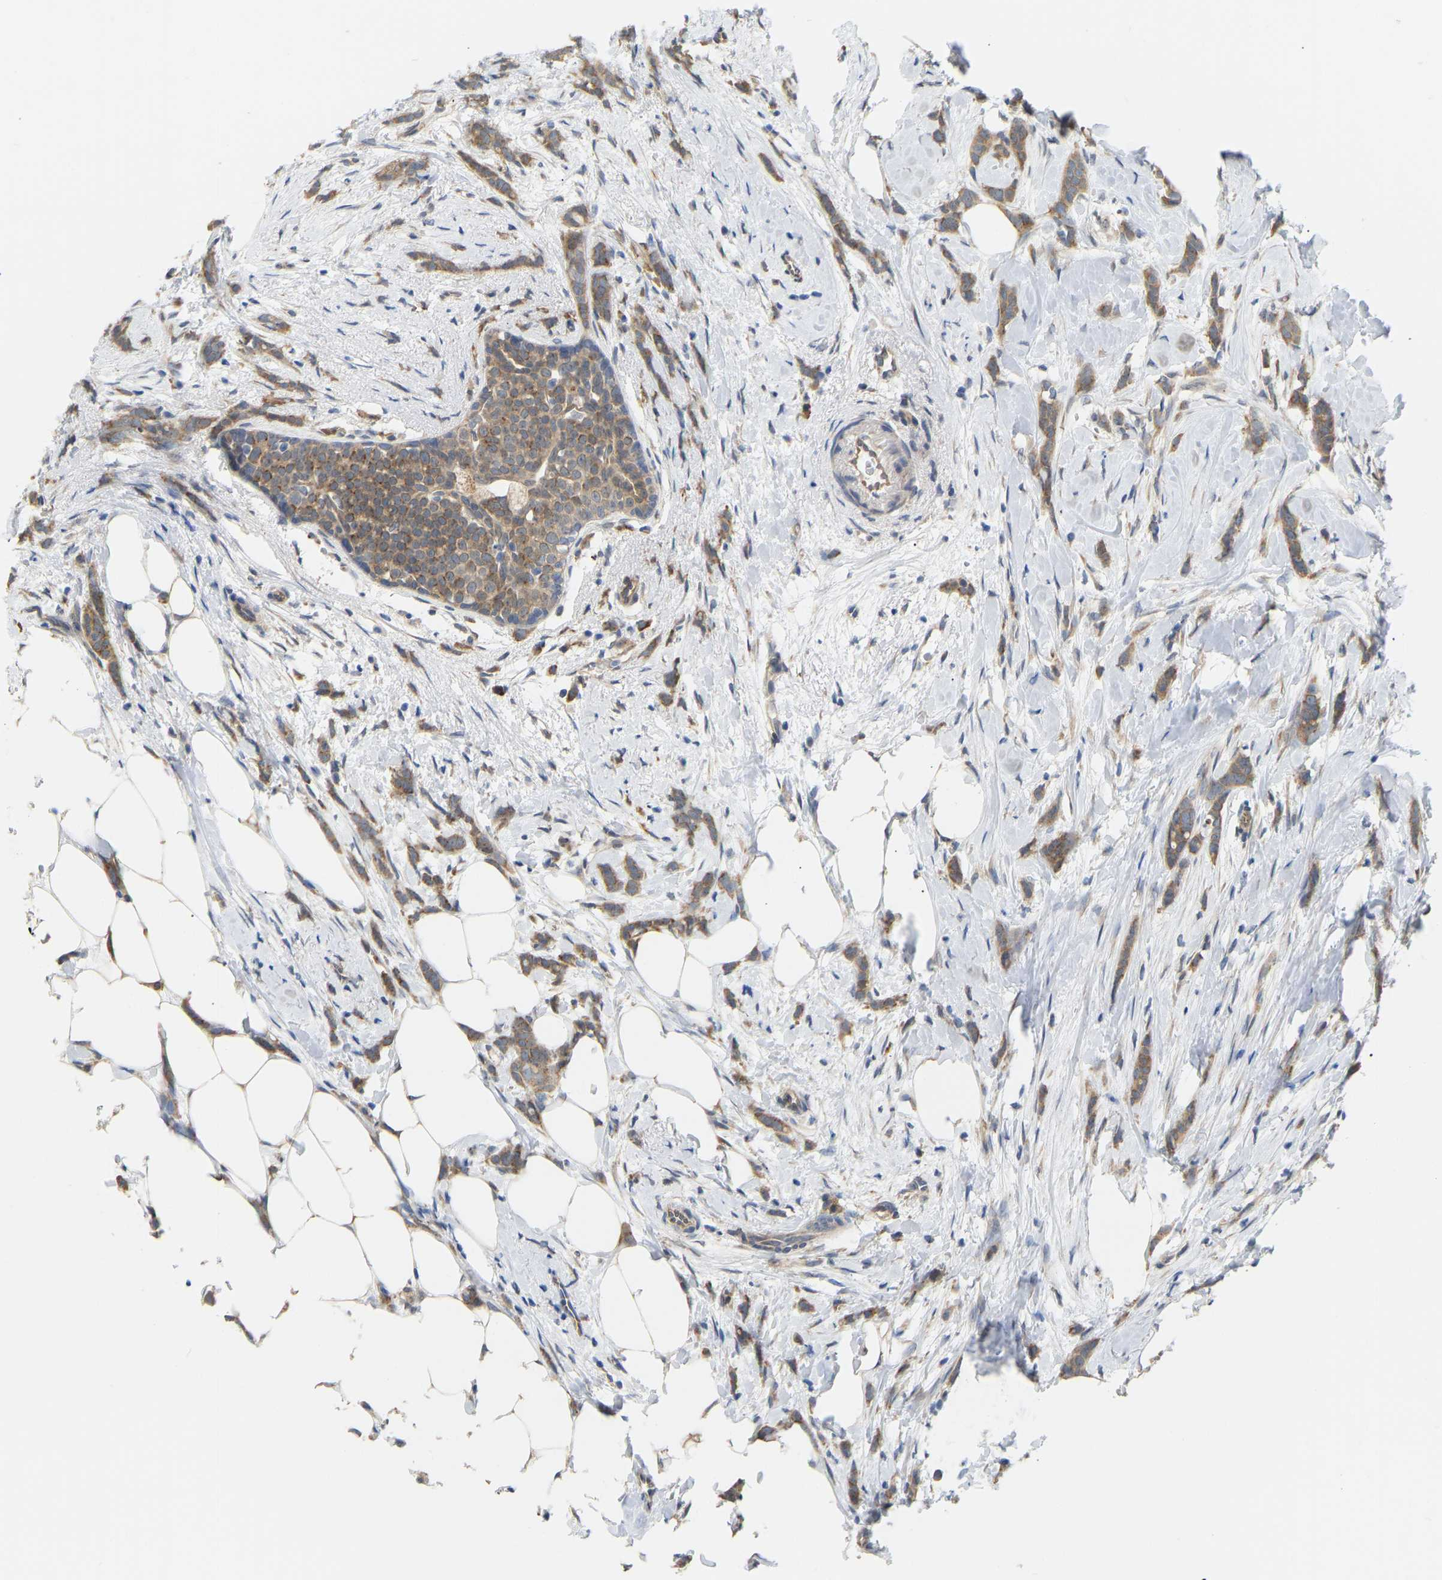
{"staining": {"intensity": "moderate", "quantity": ">75%", "location": "cytoplasmic/membranous"}, "tissue": "breast cancer", "cell_type": "Tumor cells", "image_type": "cancer", "snomed": [{"axis": "morphology", "description": "Lobular carcinoma, in situ"}, {"axis": "morphology", "description": "Lobular carcinoma"}, {"axis": "topography", "description": "Breast"}], "caption": "Immunohistochemistry (IHC) staining of breast cancer, which shows medium levels of moderate cytoplasmic/membranous positivity in approximately >75% of tumor cells indicating moderate cytoplasmic/membranous protein staining. The staining was performed using DAB (3,3'-diaminobenzidine) (brown) for protein detection and nuclei were counterstained in hematoxylin (blue).", "gene": "BEND3", "patient": {"sex": "female", "age": 41}}